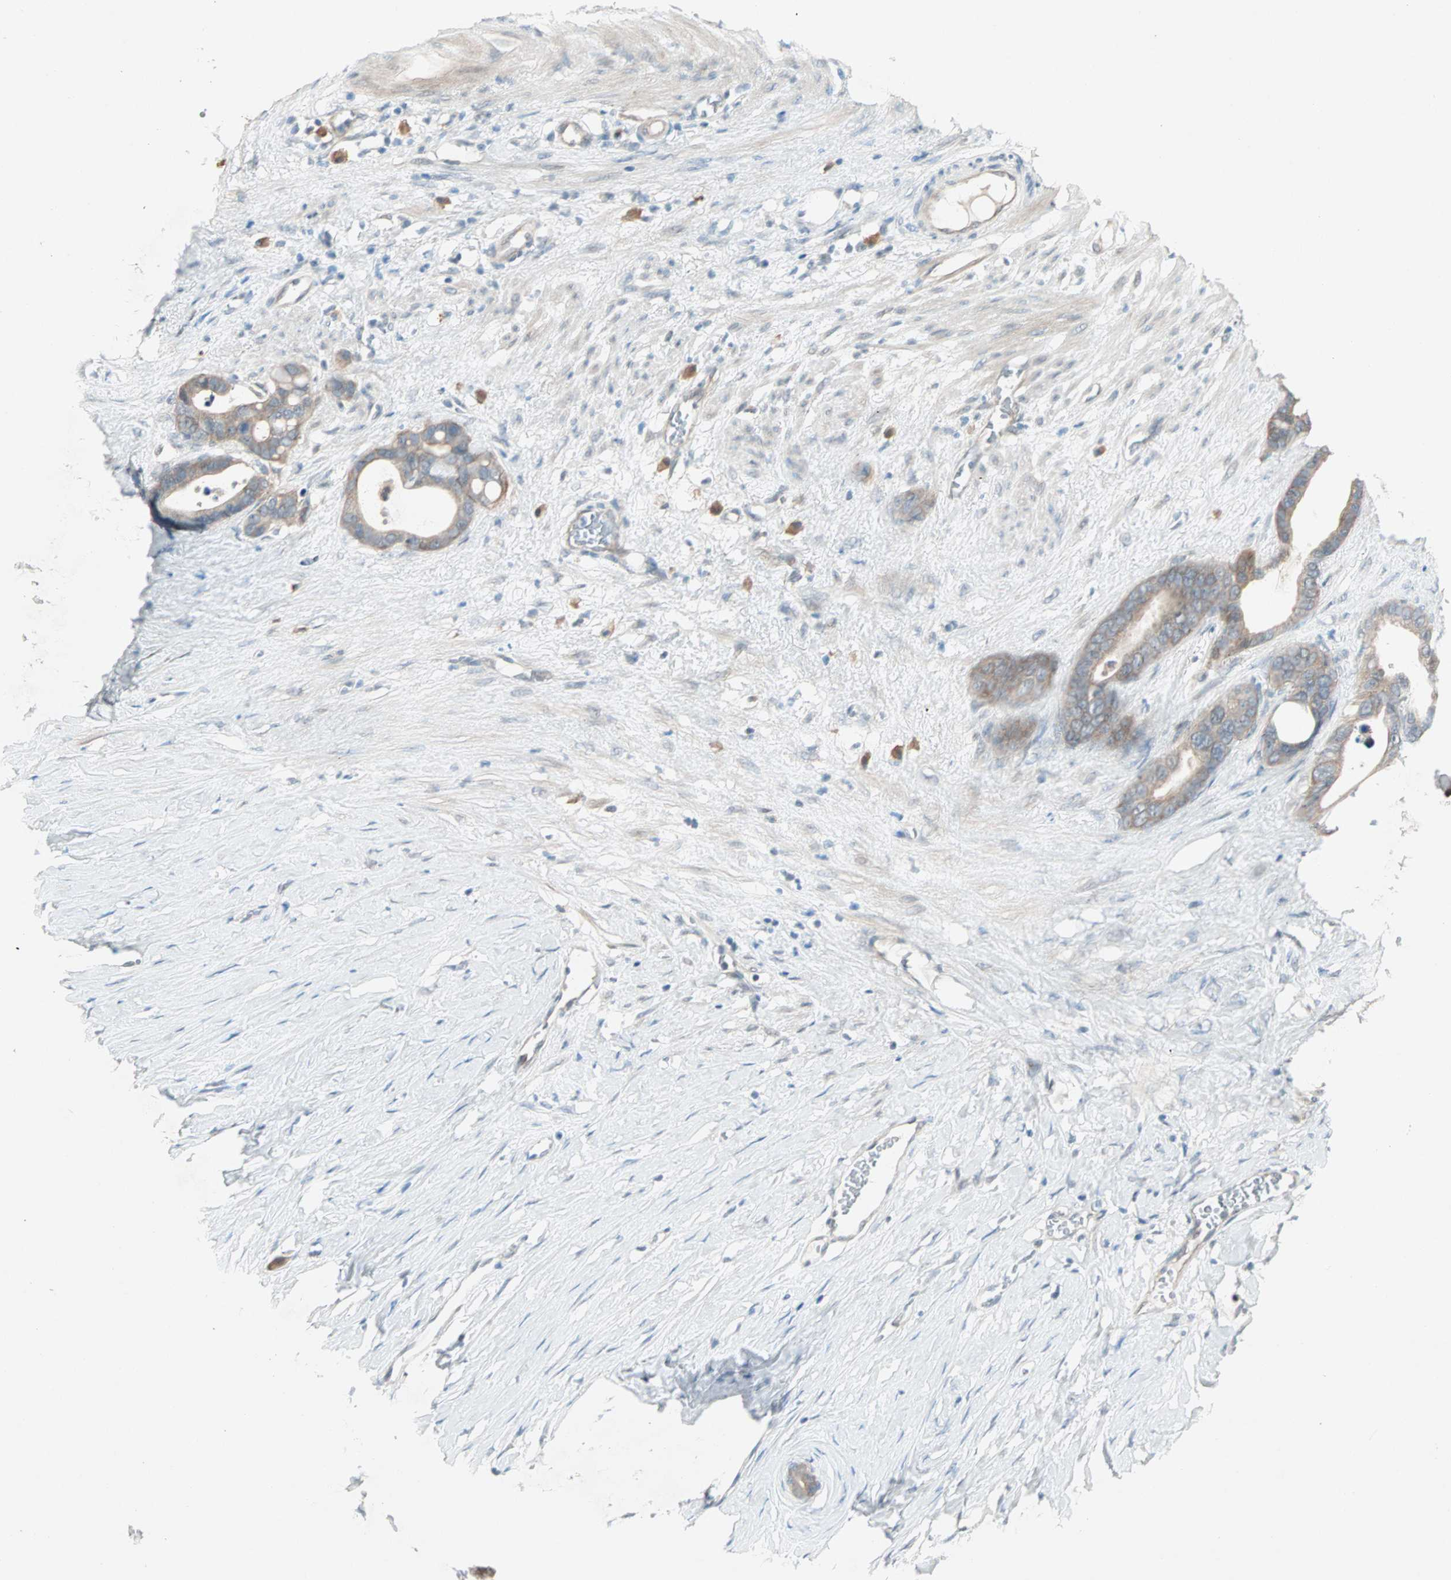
{"staining": {"intensity": "weak", "quantity": ">75%", "location": "cytoplasmic/membranous"}, "tissue": "stomach cancer", "cell_type": "Tumor cells", "image_type": "cancer", "snomed": [{"axis": "morphology", "description": "Adenocarcinoma, NOS"}, {"axis": "topography", "description": "Stomach"}], "caption": "Stomach cancer (adenocarcinoma) stained with DAB (3,3'-diaminobenzidine) IHC exhibits low levels of weak cytoplasmic/membranous expression in approximately >75% of tumor cells.", "gene": "RTL6", "patient": {"sex": "female", "age": 75}}